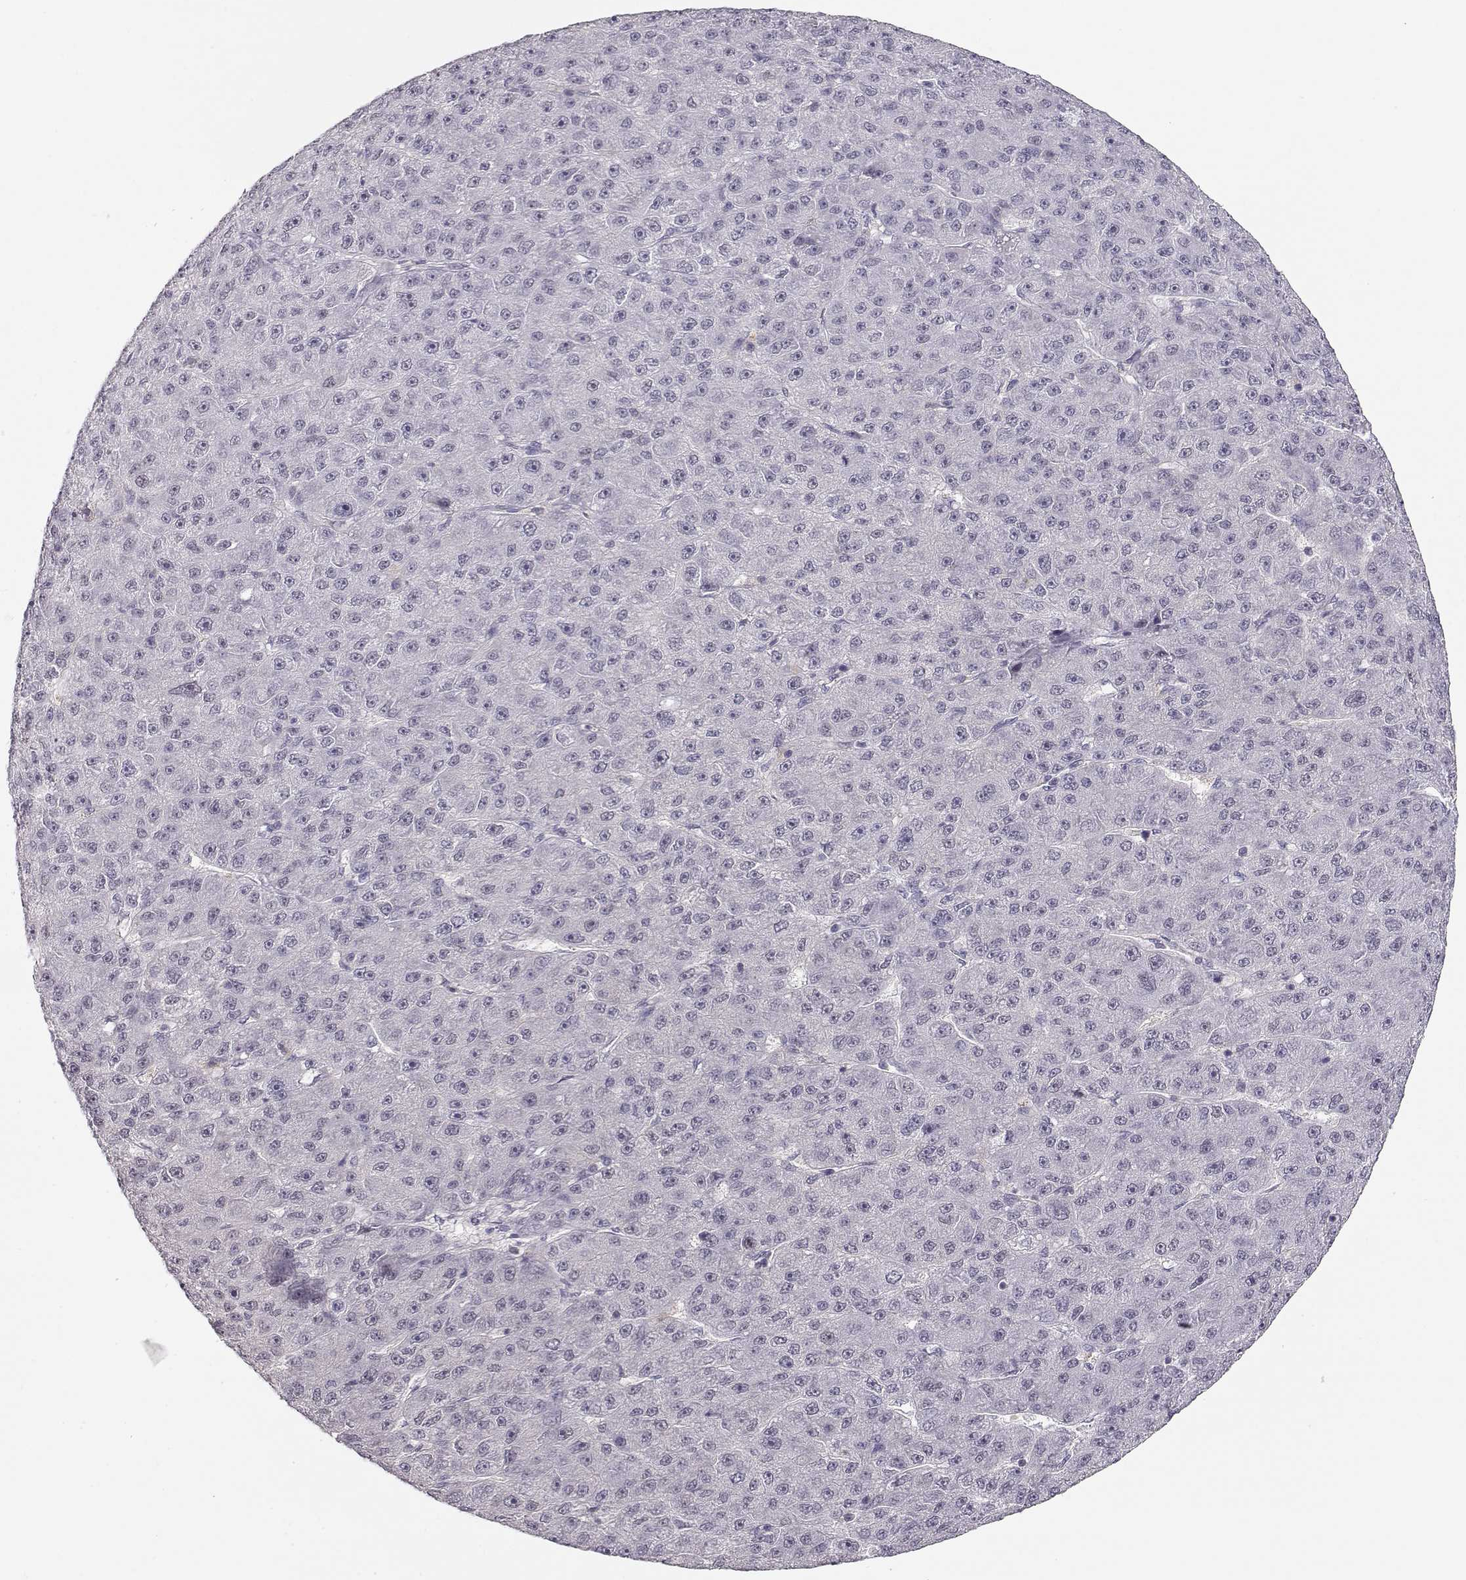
{"staining": {"intensity": "negative", "quantity": "none", "location": "none"}, "tissue": "liver cancer", "cell_type": "Tumor cells", "image_type": "cancer", "snomed": [{"axis": "morphology", "description": "Carcinoma, Hepatocellular, NOS"}, {"axis": "topography", "description": "Liver"}], "caption": "DAB (3,3'-diaminobenzidine) immunohistochemical staining of human liver cancer demonstrates no significant staining in tumor cells. (IHC, brightfield microscopy, high magnification).", "gene": "TEPP", "patient": {"sex": "male", "age": 67}}